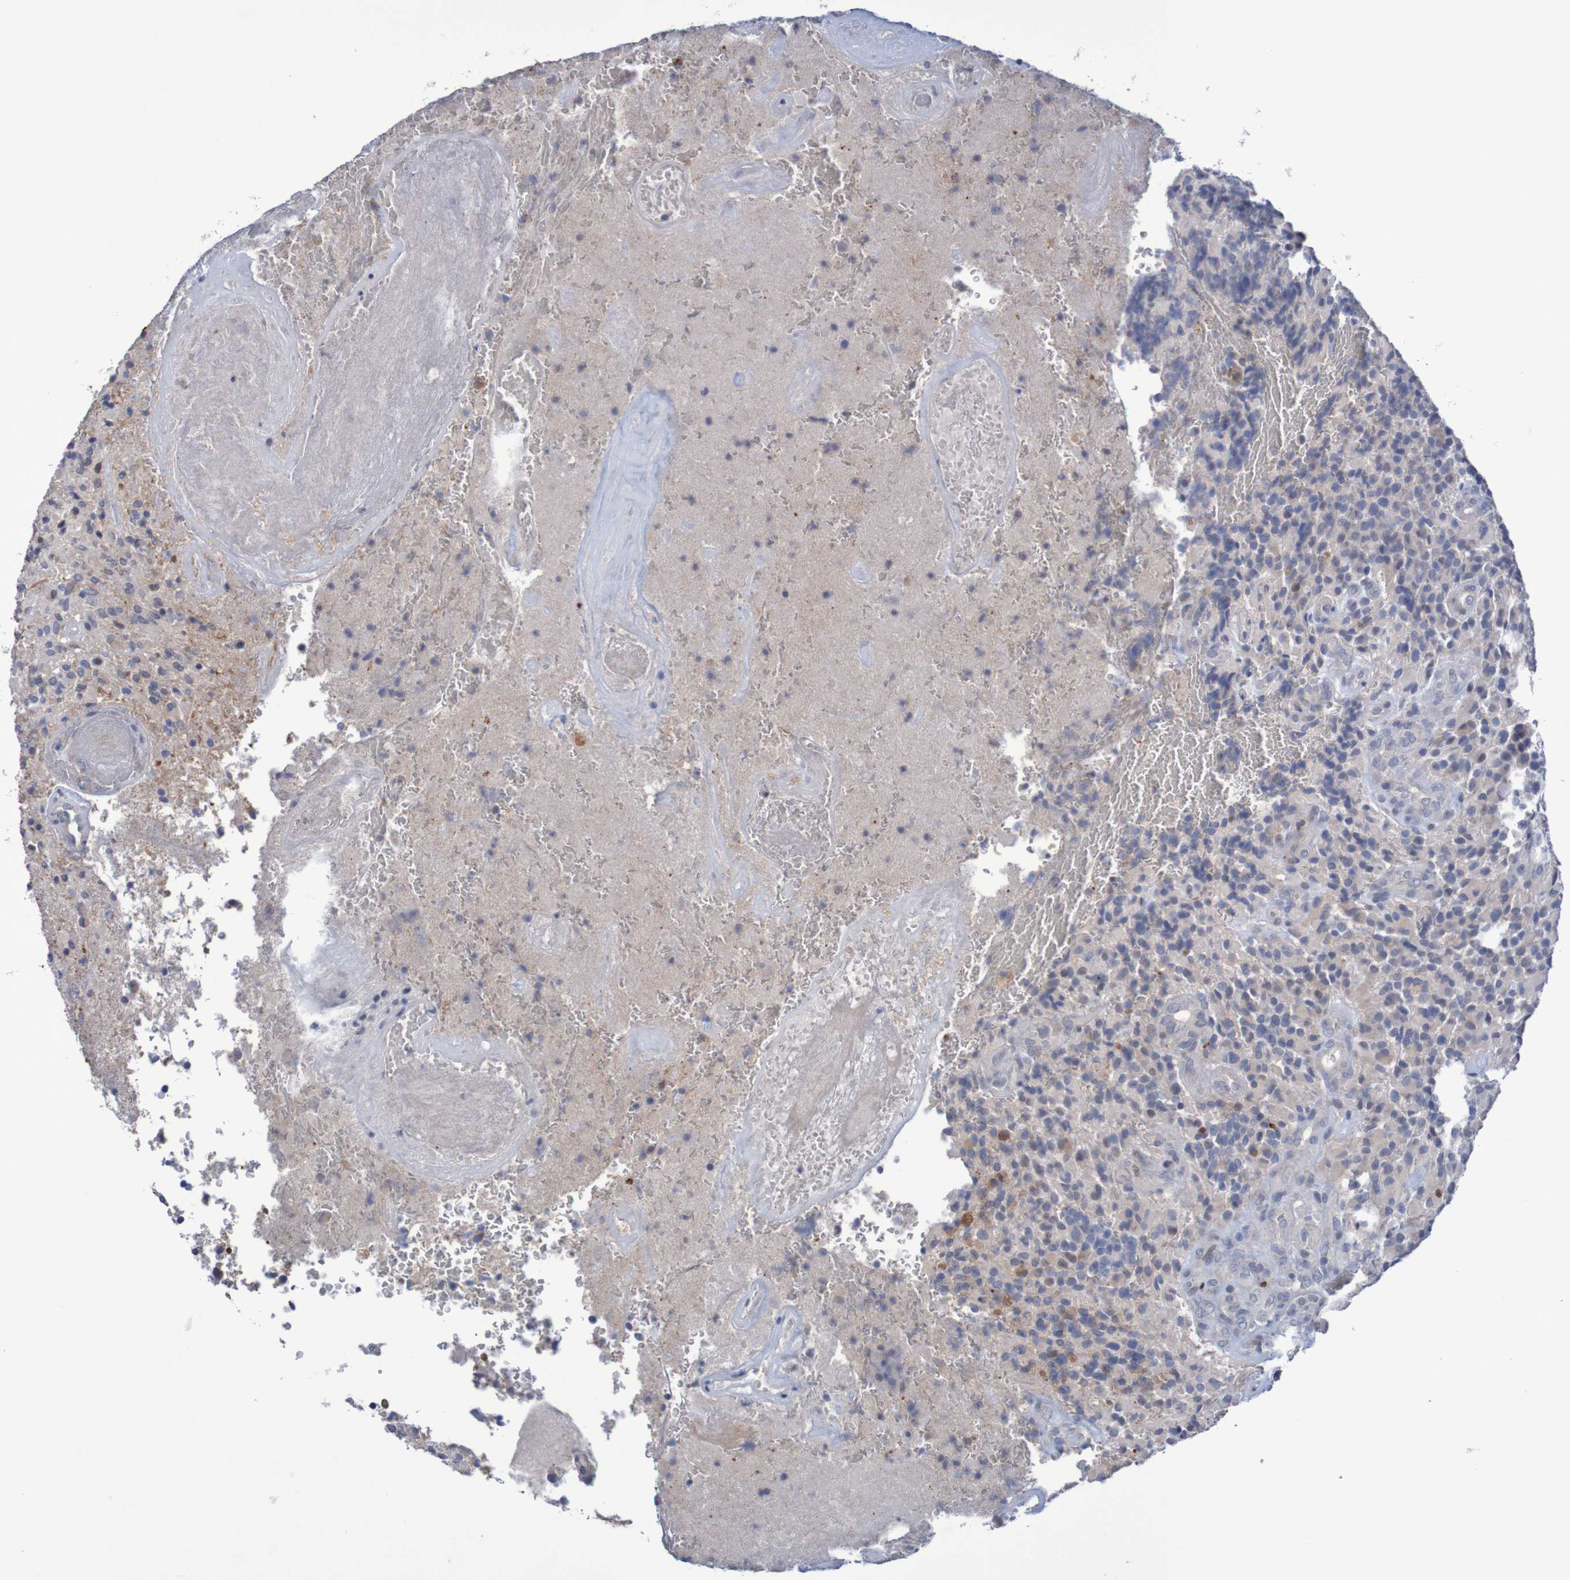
{"staining": {"intensity": "negative", "quantity": "none", "location": "none"}, "tissue": "glioma", "cell_type": "Tumor cells", "image_type": "cancer", "snomed": [{"axis": "morphology", "description": "Glioma, malignant, High grade"}, {"axis": "topography", "description": "Brain"}], "caption": "The photomicrograph exhibits no staining of tumor cells in glioma.", "gene": "FBP2", "patient": {"sex": "male", "age": 71}}